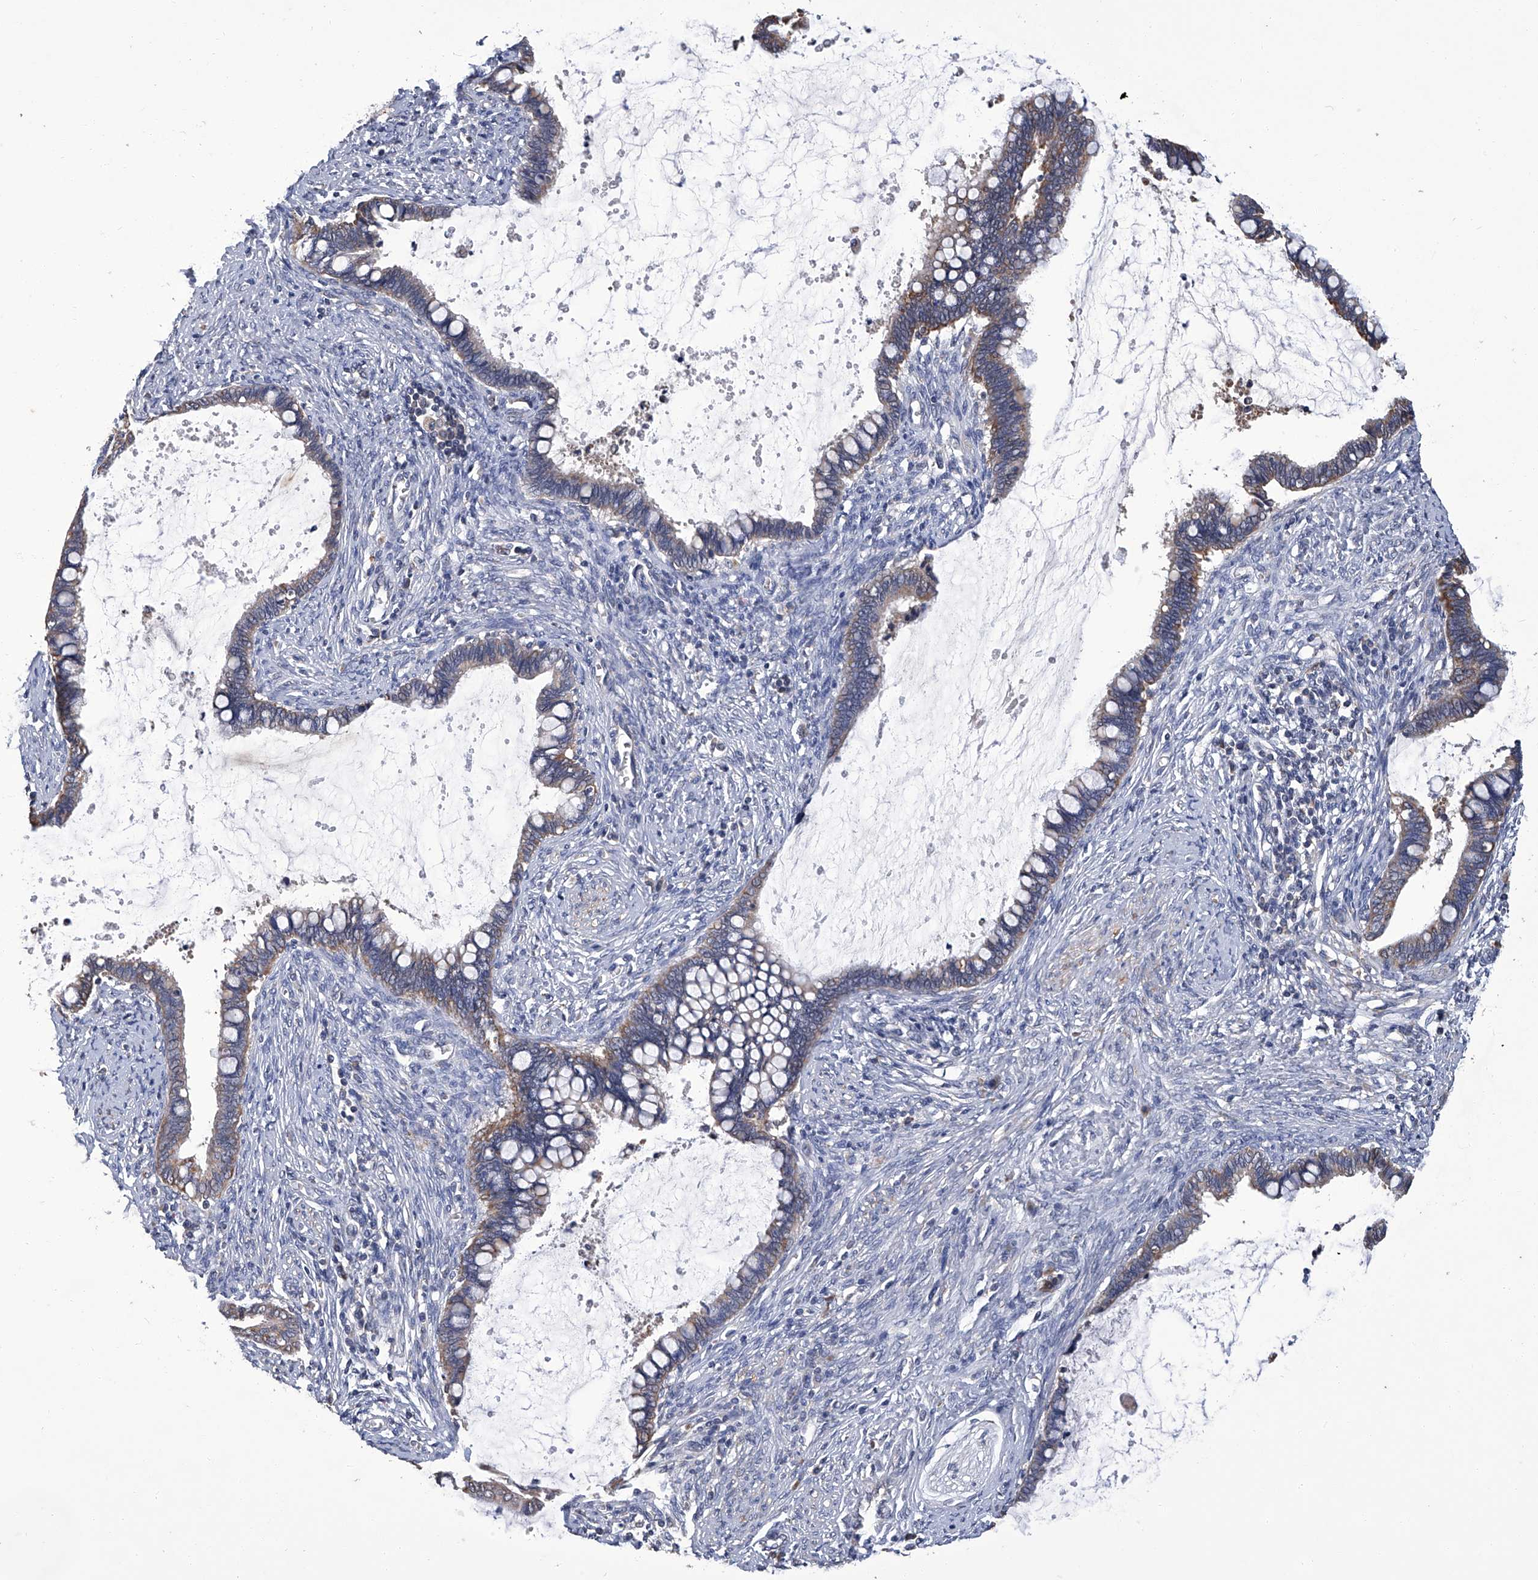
{"staining": {"intensity": "weak", "quantity": ">75%", "location": "cytoplasmic/membranous"}, "tissue": "cervical cancer", "cell_type": "Tumor cells", "image_type": "cancer", "snomed": [{"axis": "morphology", "description": "Adenocarcinoma, NOS"}, {"axis": "topography", "description": "Cervix"}], "caption": "Weak cytoplasmic/membranous staining is appreciated in about >75% of tumor cells in cervical cancer (adenocarcinoma).", "gene": "OAT", "patient": {"sex": "female", "age": 44}}